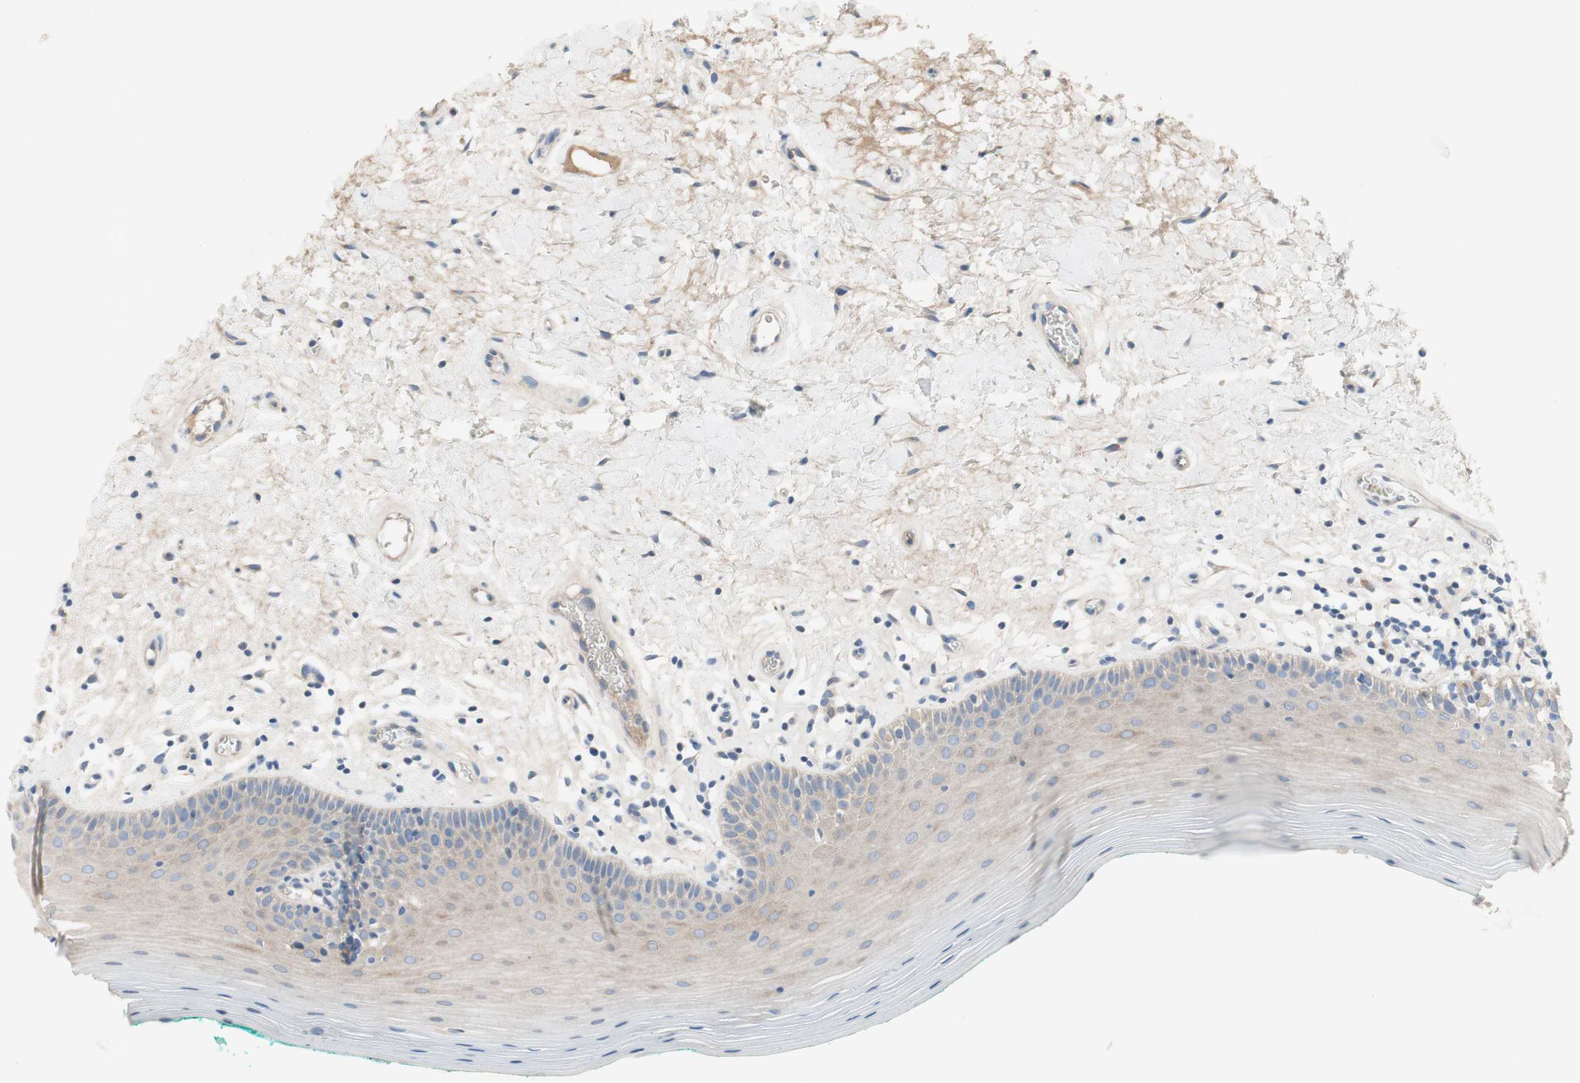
{"staining": {"intensity": "weak", "quantity": ">75%", "location": "cytoplasmic/membranous"}, "tissue": "oral mucosa", "cell_type": "Squamous epithelial cells", "image_type": "normal", "snomed": [{"axis": "morphology", "description": "Normal tissue, NOS"}, {"axis": "topography", "description": "Skeletal muscle"}, {"axis": "topography", "description": "Oral tissue"}], "caption": "The immunohistochemical stain labels weak cytoplasmic/membranous expression in squamous epithelial cells of normal oral mucosa.", "gene": "FDFT1", "patient": {"sex": "male", "age": 58}}